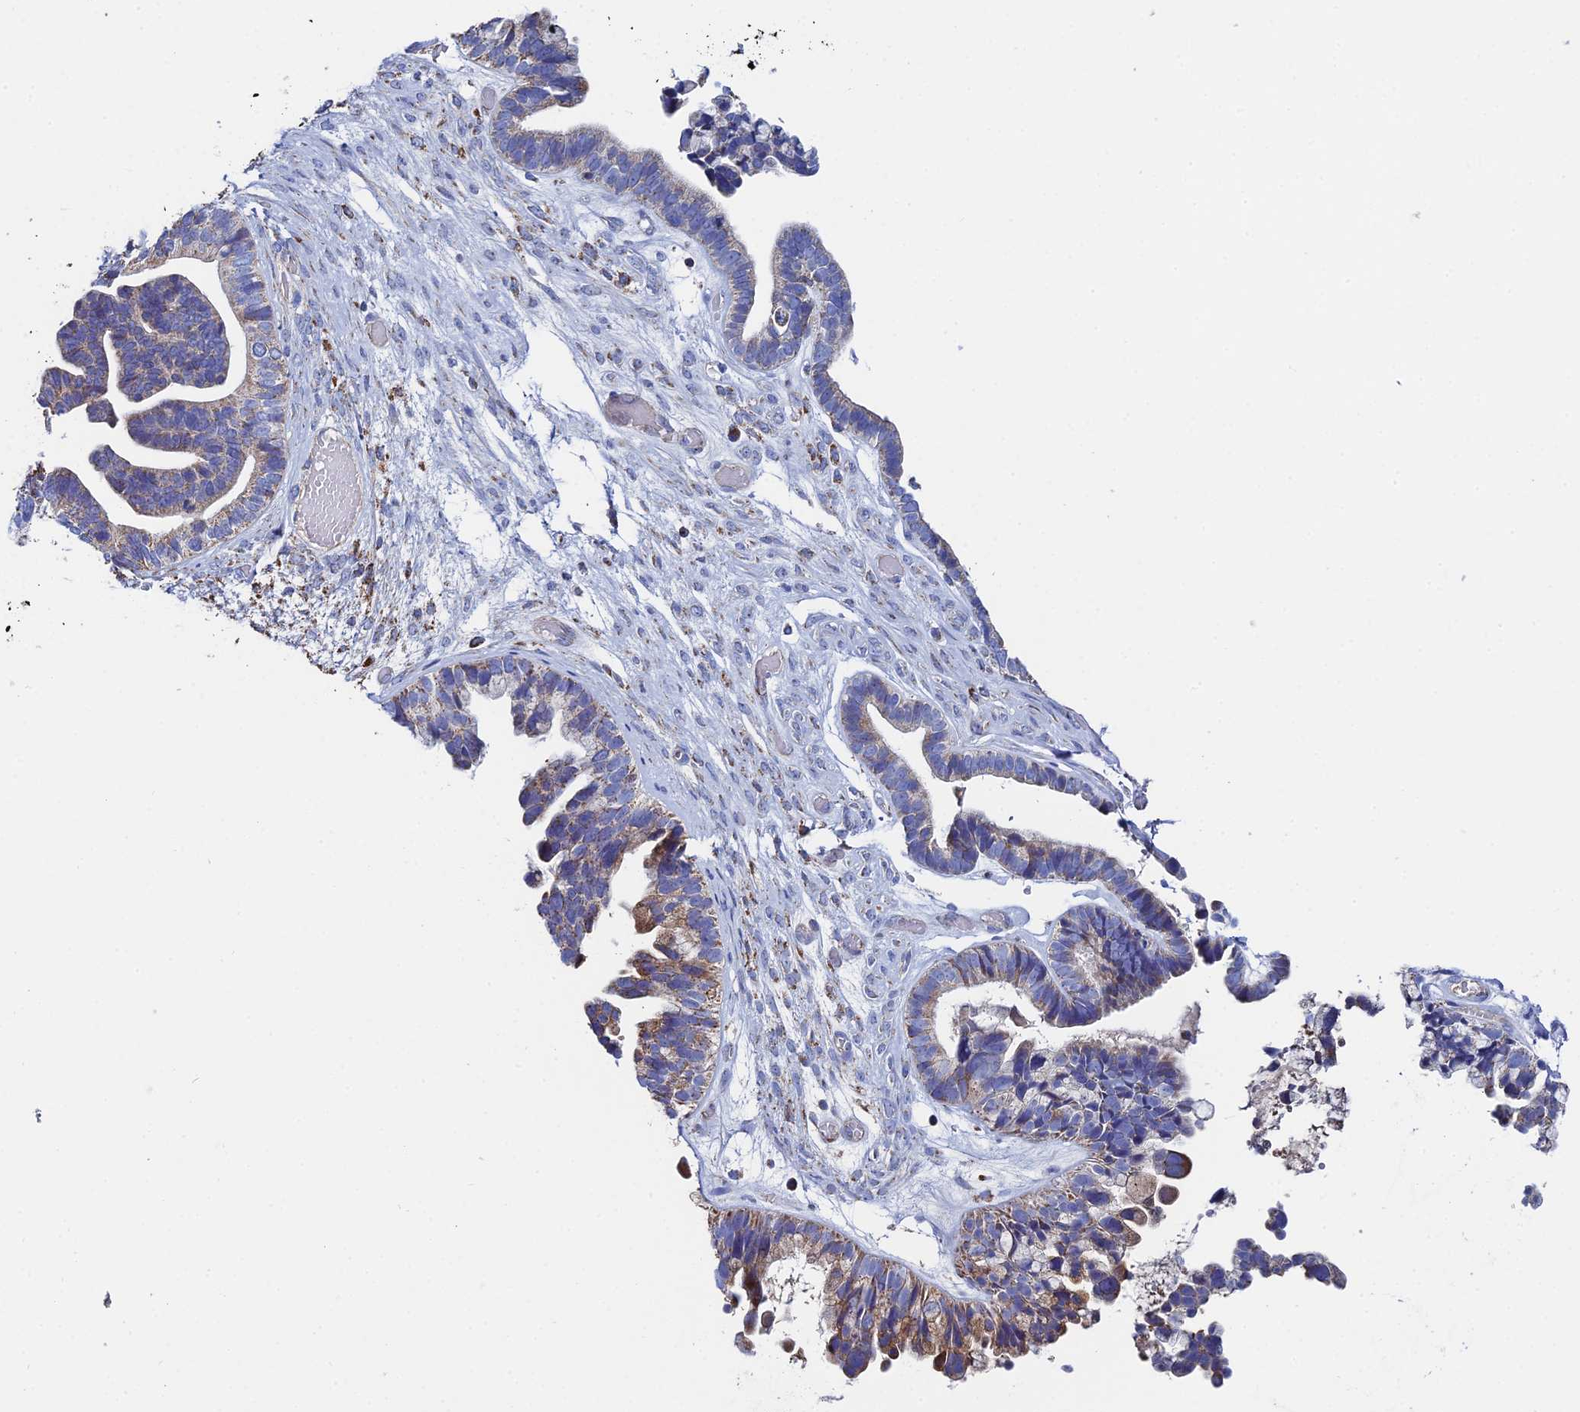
{"staining": {"intensity": "moderate", "quantity": "<25%", "location": "cytoplasmic/membranous"}, "tissue": "ovarian cancer", "cell_type": "Tumor cells", "image_type": "cancer", "snomed": [{"axis": "morphology", "description": "Cystadenocarcinoma, serous, NOS"}, {"axis": "topography", "description": "Ovary"}], "caption": "Protein staining exhibits moderate cytoplasmic/membranous positivity in about <25% of tumor cells in ovarian cancer (serous cystadenocarcinoma). The protein of interest is stained brown, and the nuclei are stained in blue (DAB (3,3'-diaminobenzidine) IHC with brightfield microscopy, high magnification).", "gene": "SPOCK2", "patient": {"sex": "female", "age": 56}}